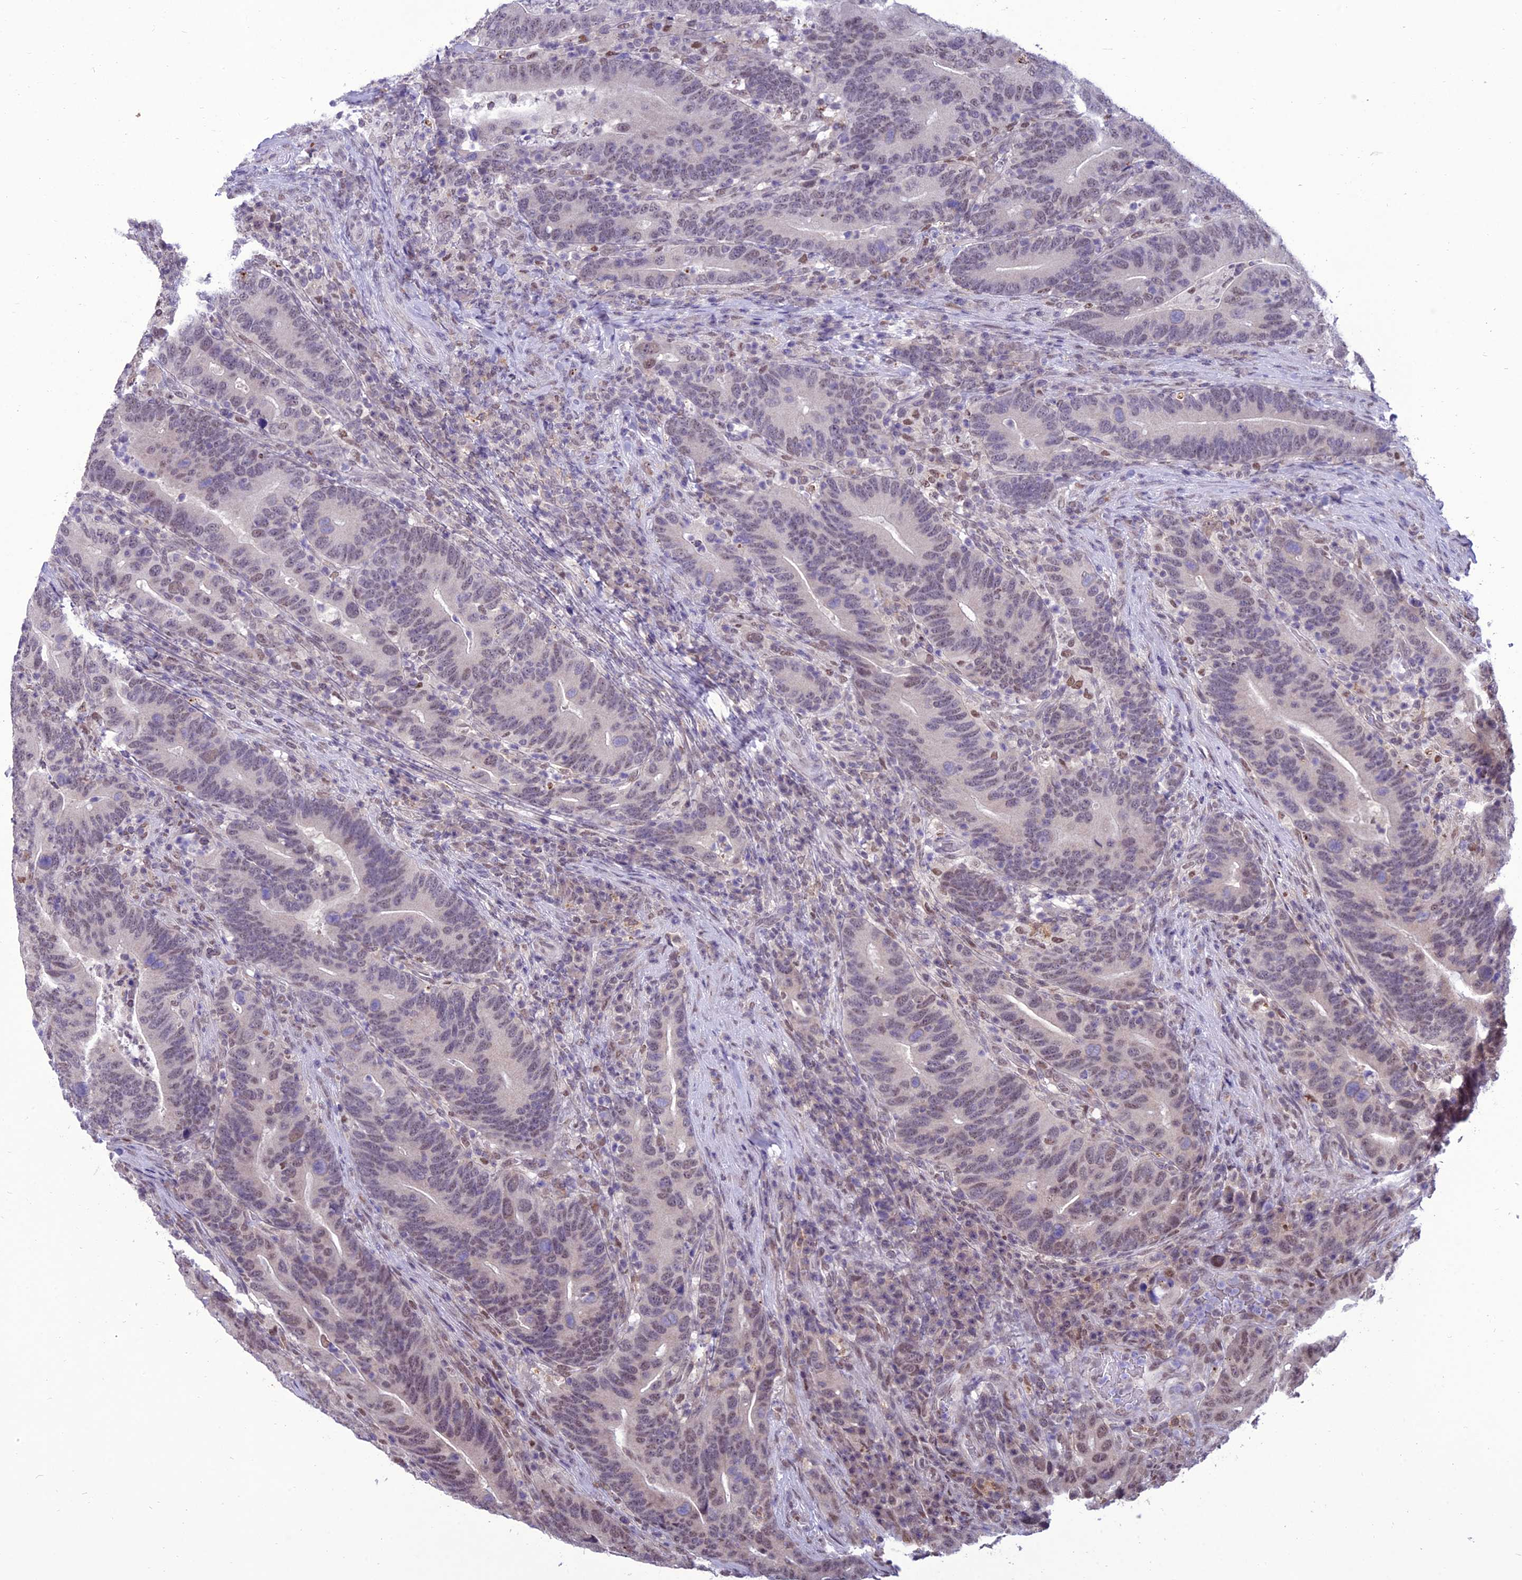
{"staining": {"intensity": "weak", "quantity": "<25%", "location": "nuclear"}, "tissue": "colorectal cancer", "cell_type": "Tumor cells", "image_type": "cancer", "snomed": [{"axis": "morphology", "description": "Adenocarcinoma, NOS"}, {"axis": "topography", "description": "Colon"}], "caption": "Image shows no significant protein expression in tumor cells of colorectal adenocarcinoma.", "gene": "RANBP3", "patient": {"sex": "female", "age": 66}}